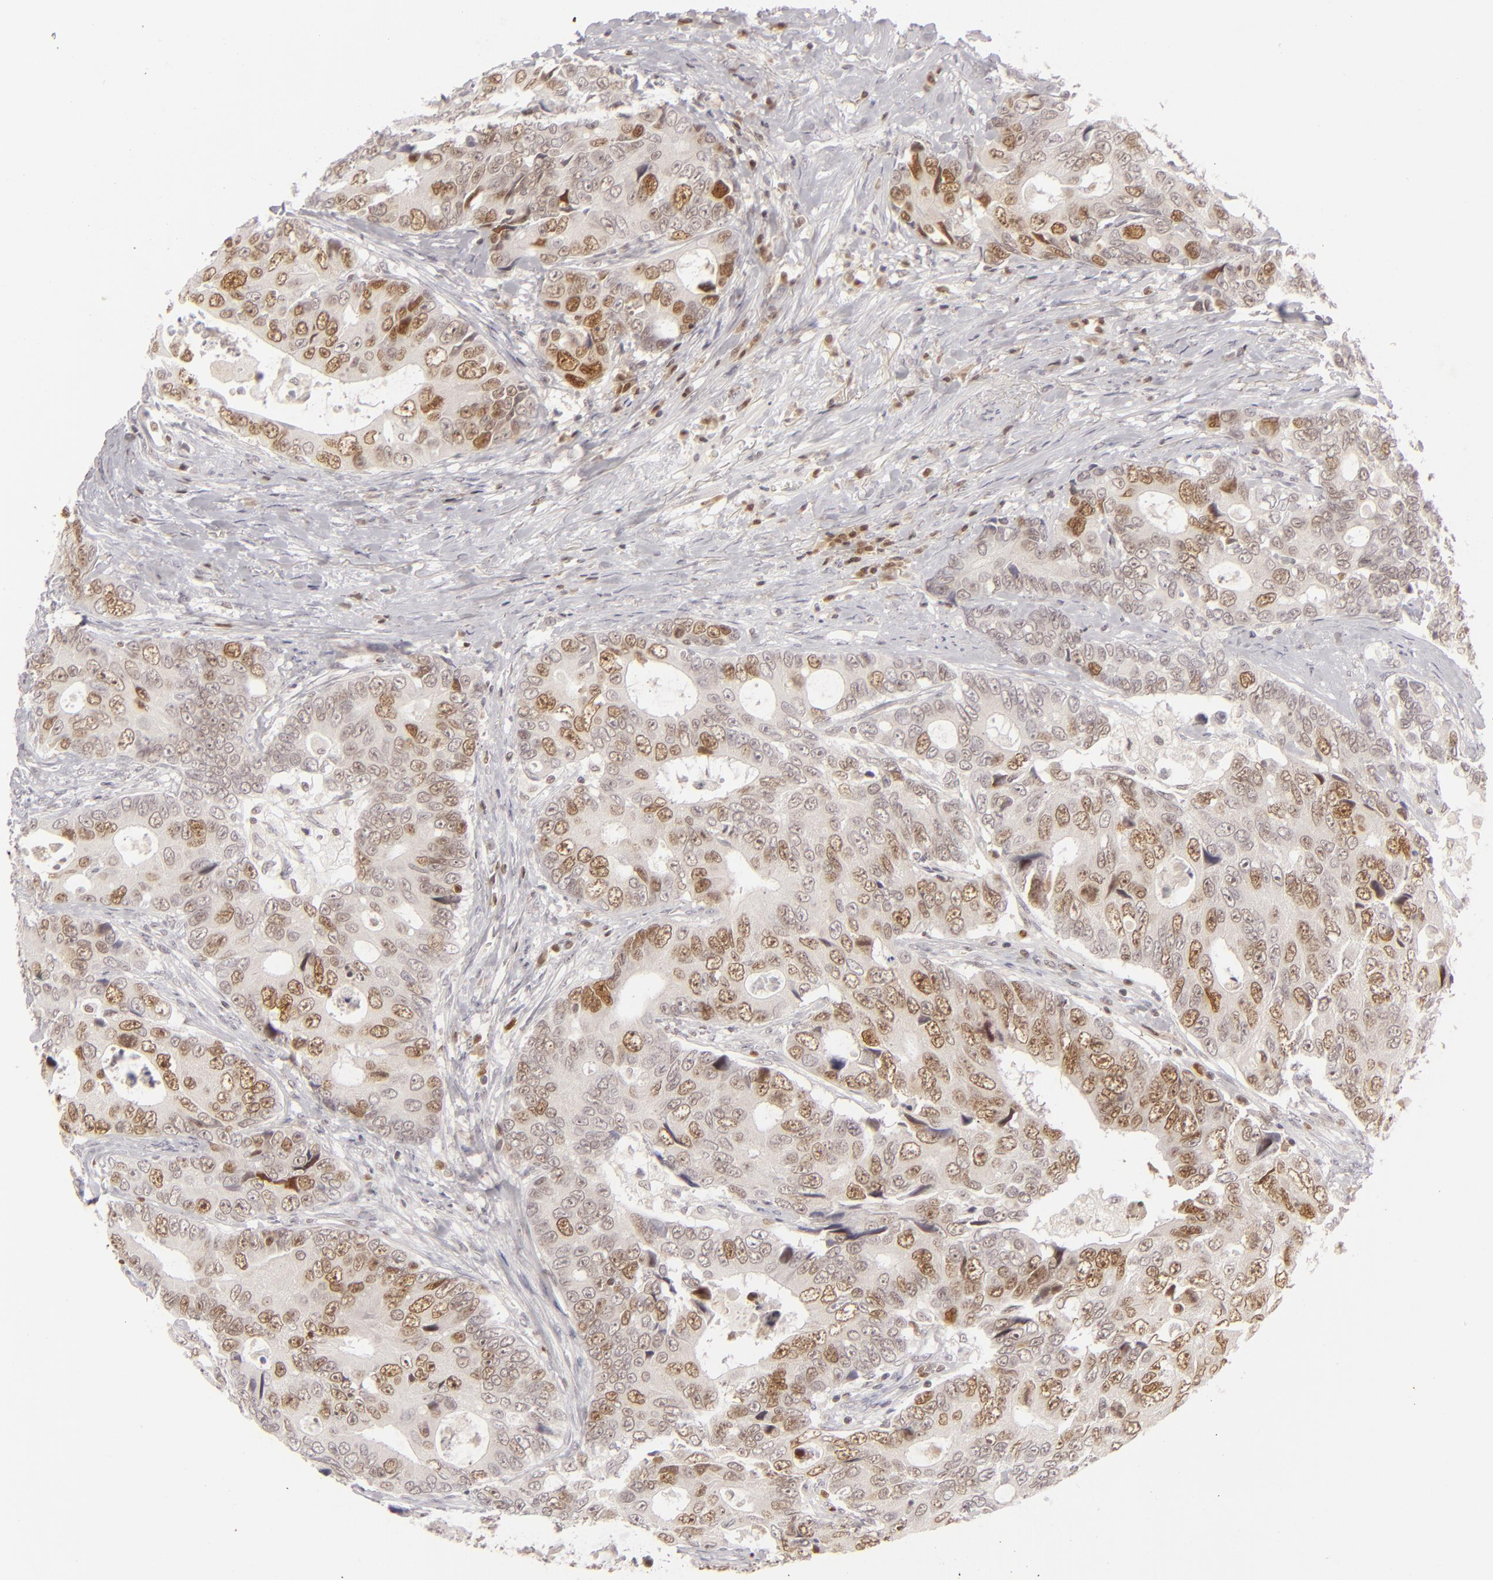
{"staining": {"intensity": "moderate", "quantity": ">75%", "location": "nuclear"}, "tissue": "colorectal cancer", "cell_type": "Tumor cells", "image_type": "cancer", "snomed": [{"axis": "morphology", "description": "Adenocarcinoma, NOS"}, {"axis": "topography", "description": "Rectum"}], "caption": "DAB (3,3'-diaminobenzidine) immunohistochemical staining of human colorectal adenocarcinoma shows moderate nuclear protein expression in about >75% of tumor cells.", "gene": "FEN1", "patient": {"sex": "female", "age": 67}}